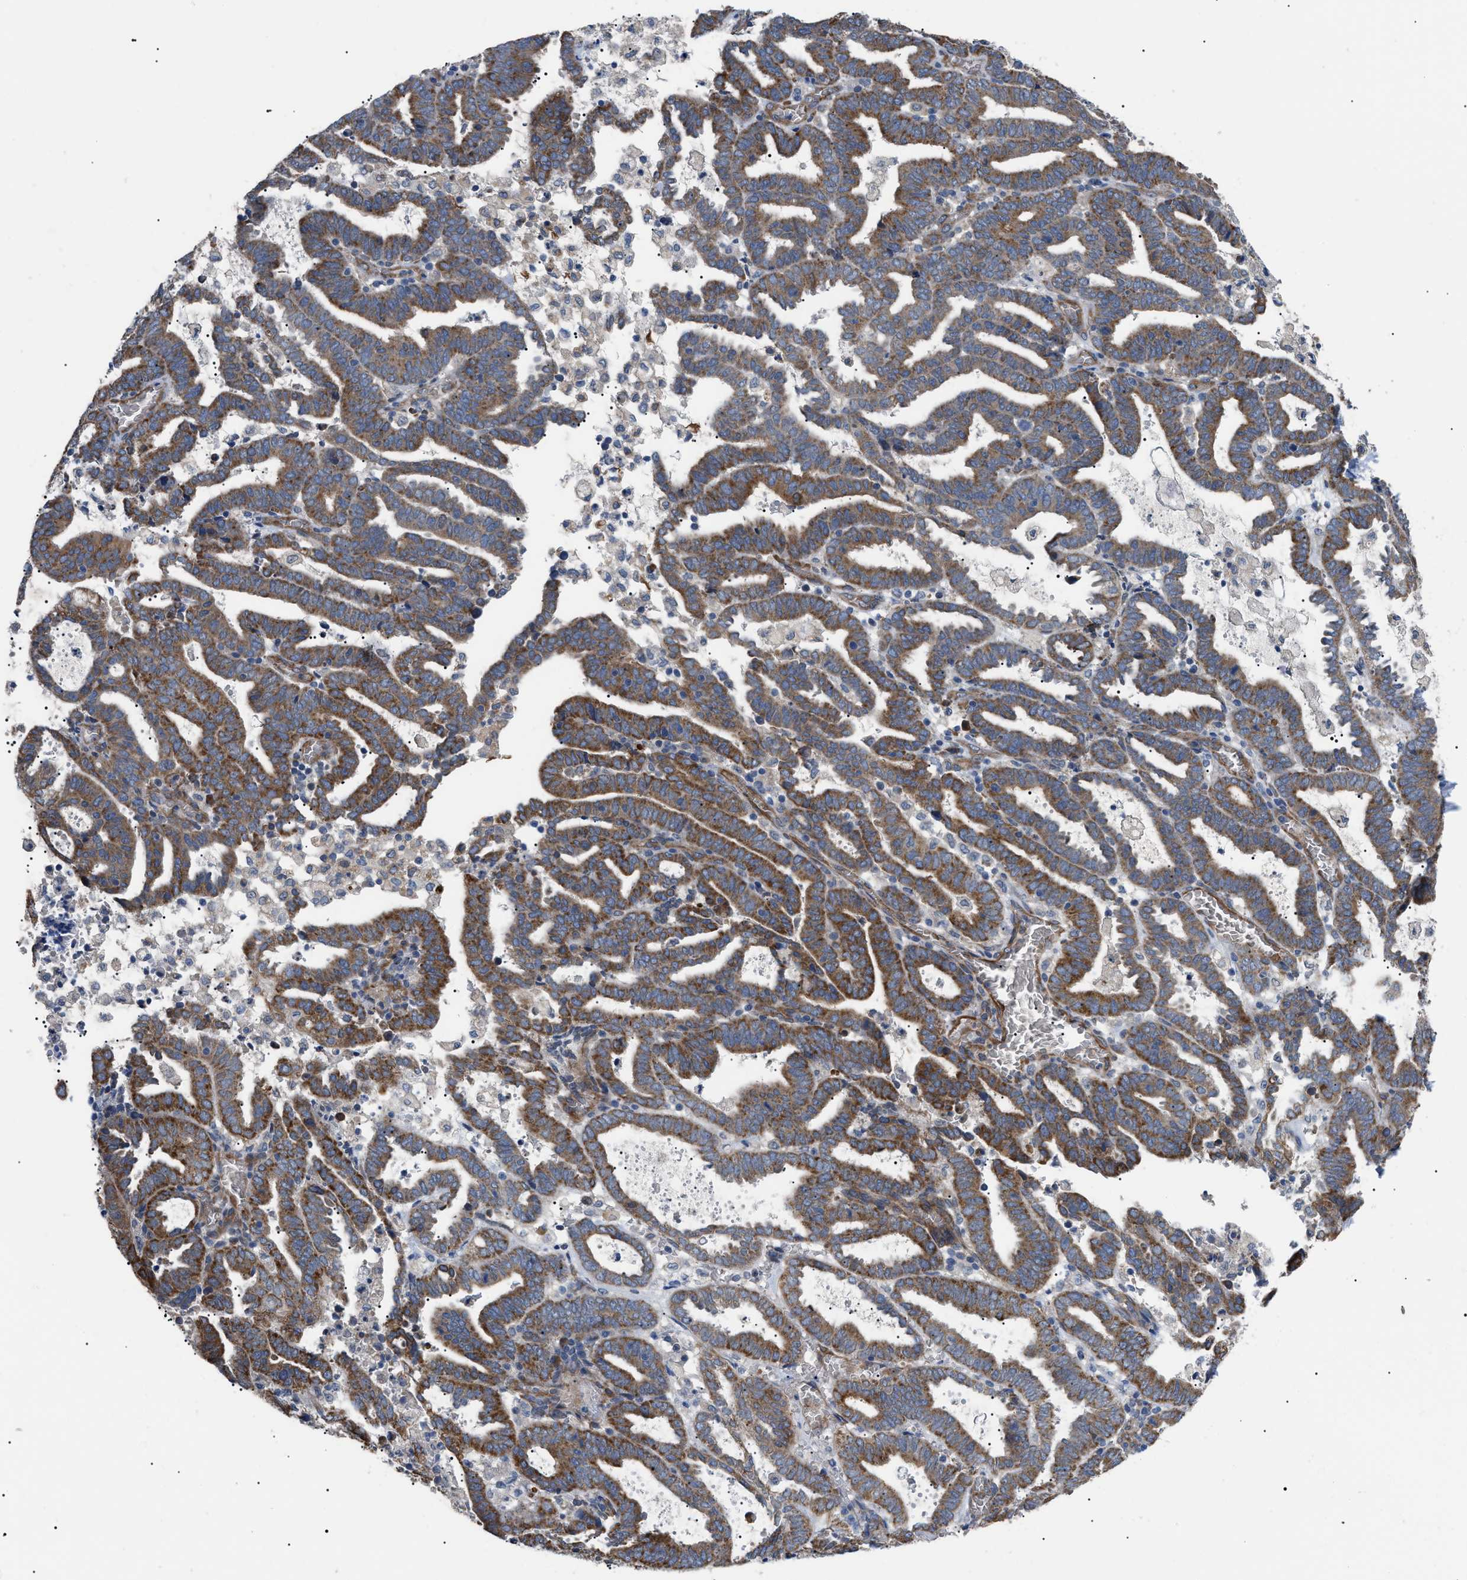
{"staining": {"intensity": "strong", "quantity": ">75%", "location": "cytoplasmic/membranous"}, "tissue": "endometrial cancer", "cell_type": "Tumor cells", "image_type": "cancer", "snomed": [{"axis": "morphology", "description": "Adenocarcinoma, NOS"}, {"axis": "topography", "description": "Uterus"}], "caption": "About >75% of tumor cells in human endometrial adenocarcinoma exhibit strong cytoplasmic/membranous protein positivity as visualized by brown immunohistochemical staining.", "gene": "MYO10", "patient": {"sex": "female", "age": 83}}